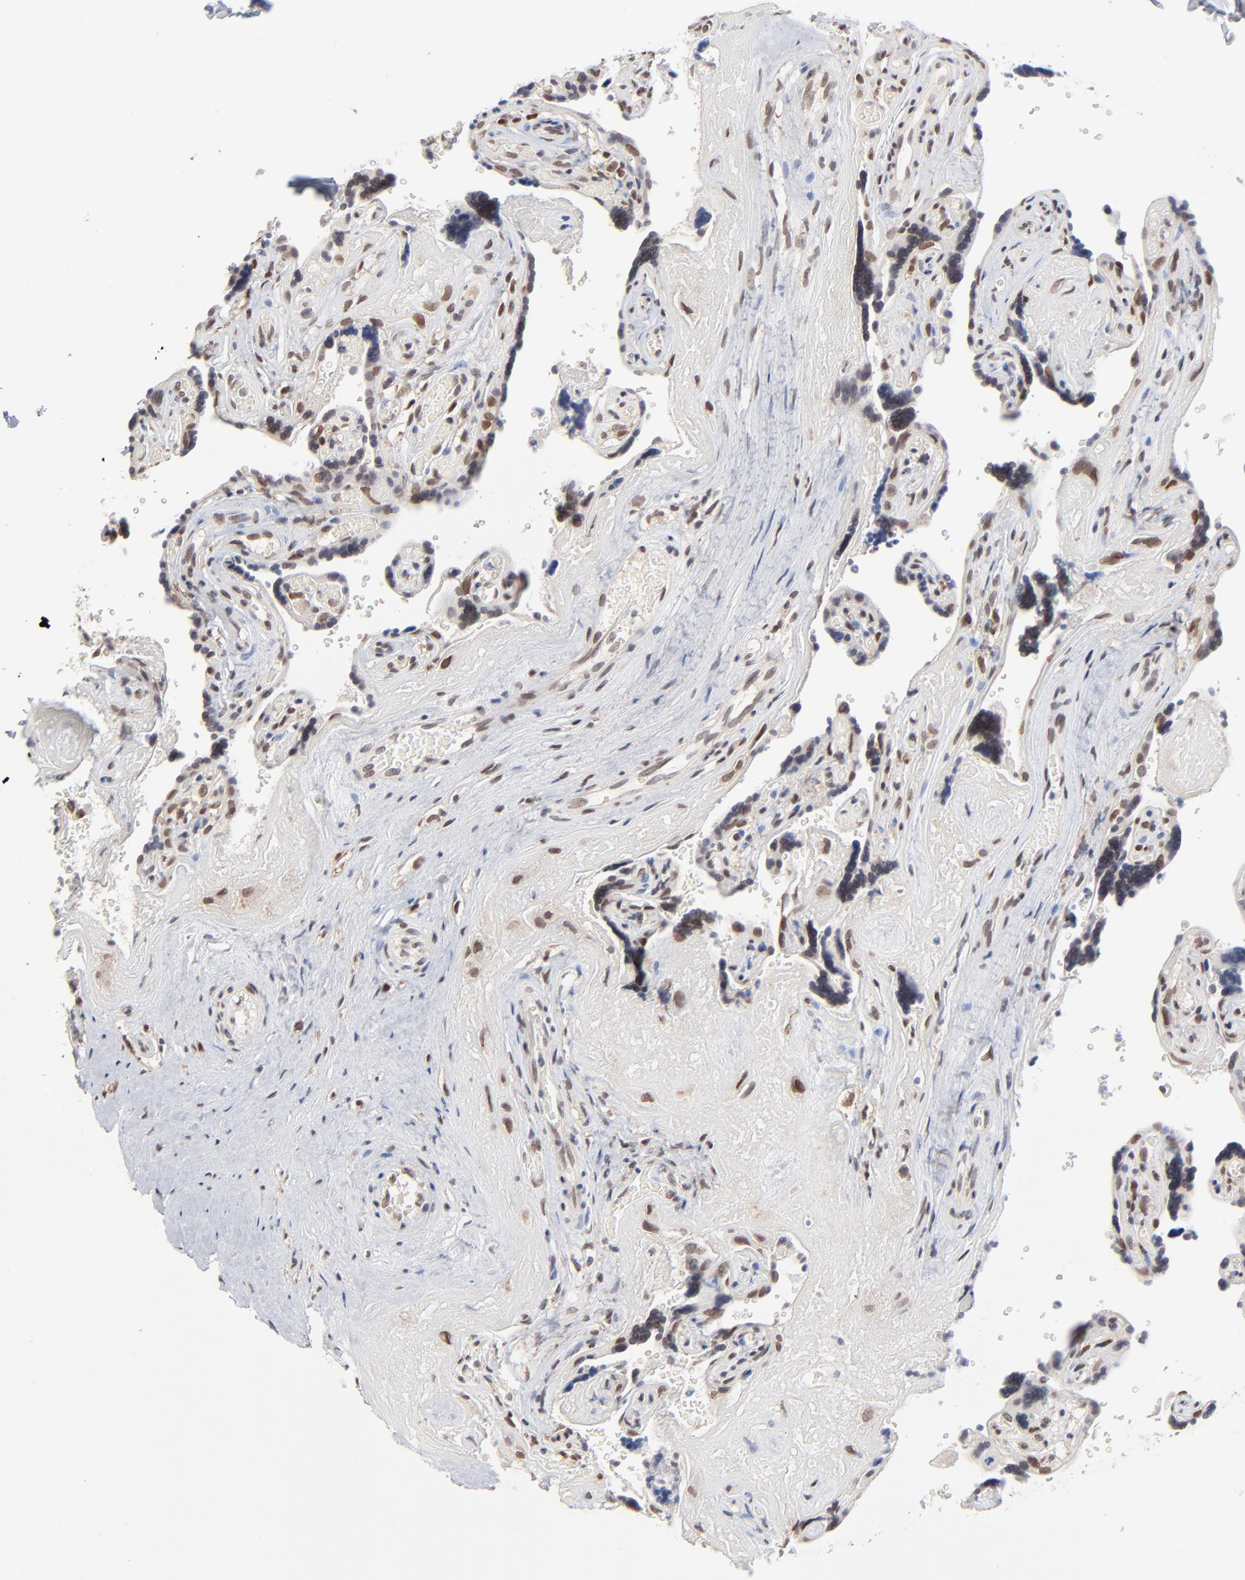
{"staining": {"intensity": "moderate", "quantity": "25%-75%", "location": "nuclear"}, "tissue": "placenta", "cell_type": "Trophoblastic cells", "image_type": "normal", "snomed": [{"axis": "morphology", "description": "Normal tissue, NOS"}, {"axis": "topography", "description": "Placenta"}], "caption": "Immunohistochemistry (IHC) (DAB (3,3'-diaminobenzidine)) staining of benign placenta demonstrates moderate nuclear protein staining in about 25%-75% of trophoblastic cells. Immunohistochemistry stains the protein of interest in brown and the nuclei are stained blue.", "gene": "MBIP", "patient": {"sex": "female", "age": 30}}